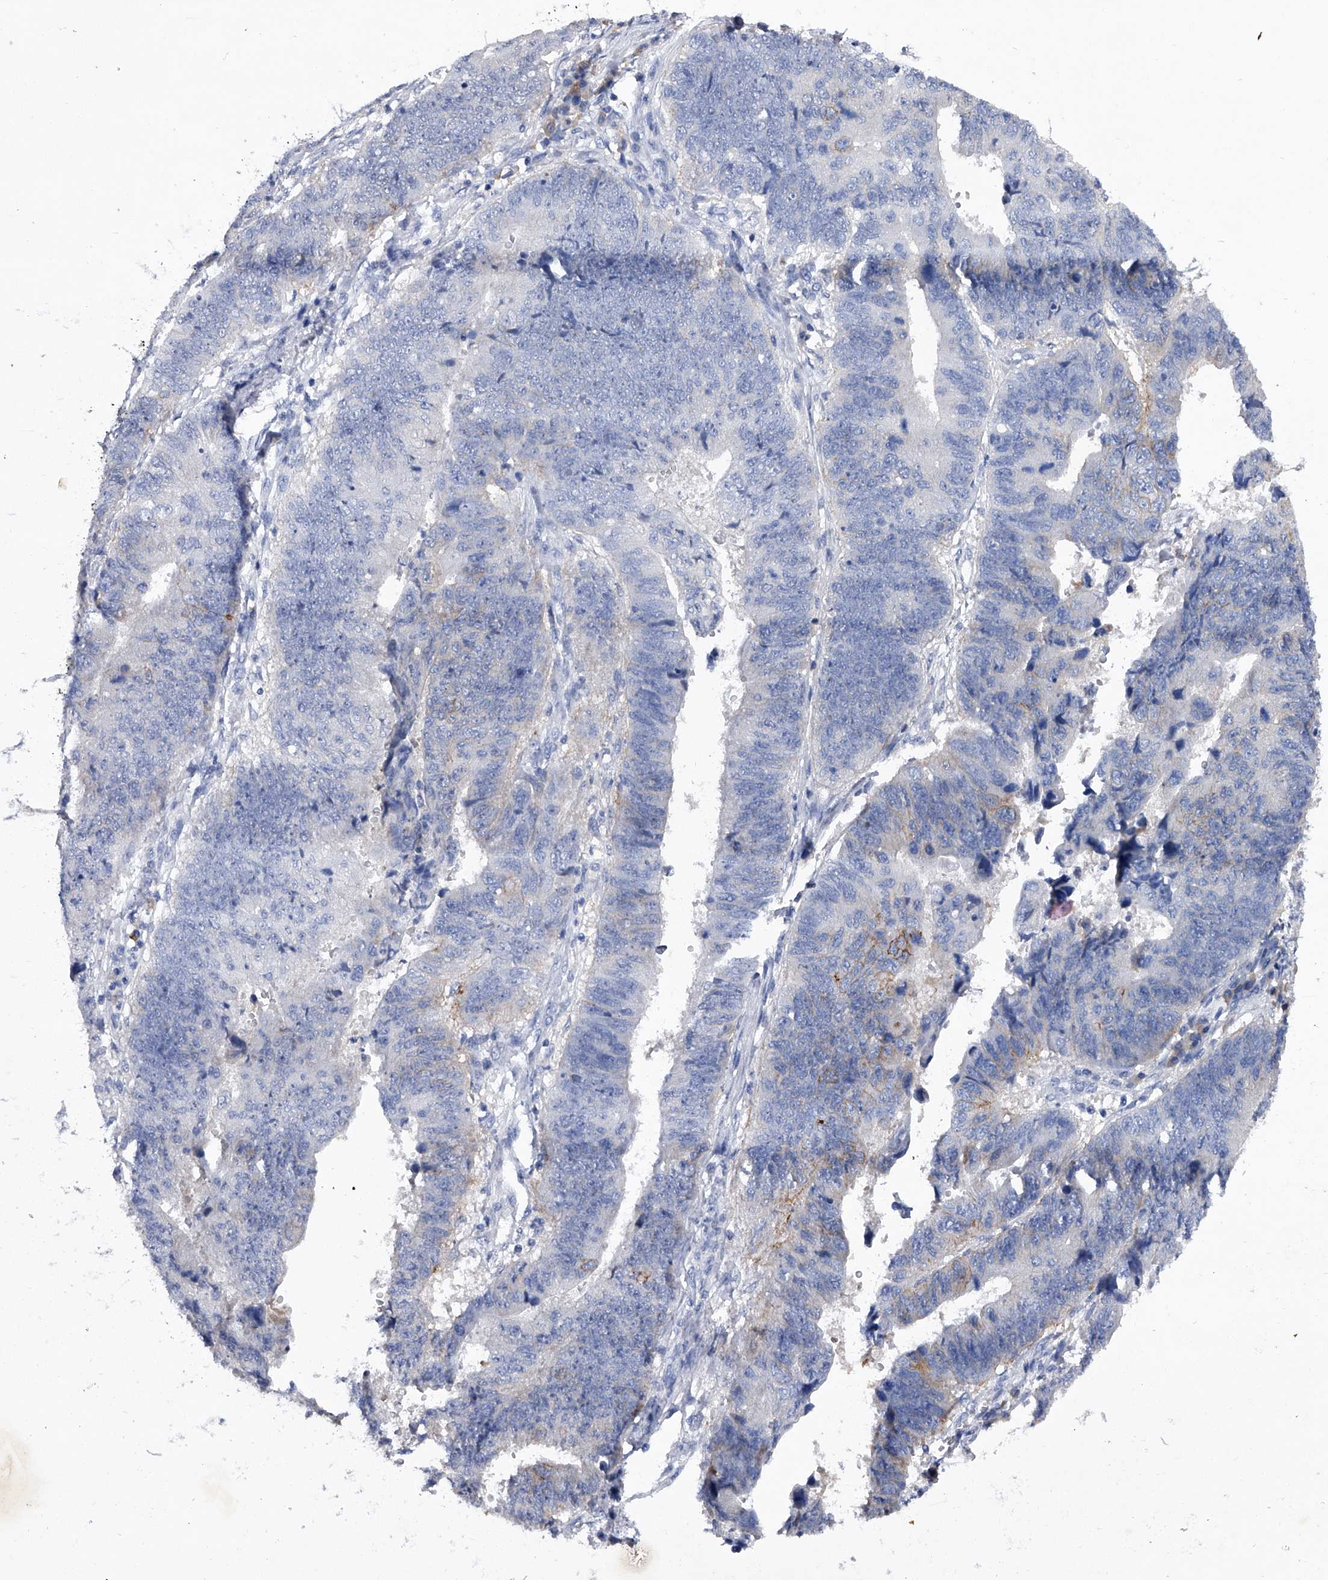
{"staining": {"intensity": "negative", "quantity": "none", "location": "none"}, "tissue": "stomach cancer", "cell_type": "Tumor cells", "image_type": "cancer", "snomed": [{"axis": "morphology", "description": "Adenocarcinoma, NOS"}, {"axis": "topography", "description": "Stomach"}], "caption": "Protein analysis of adenocarcinoma (stomach) shows no significant positivity in tumor cells.", "gene": "ASNS", "patient": {"sex": "male", "age": 59}}